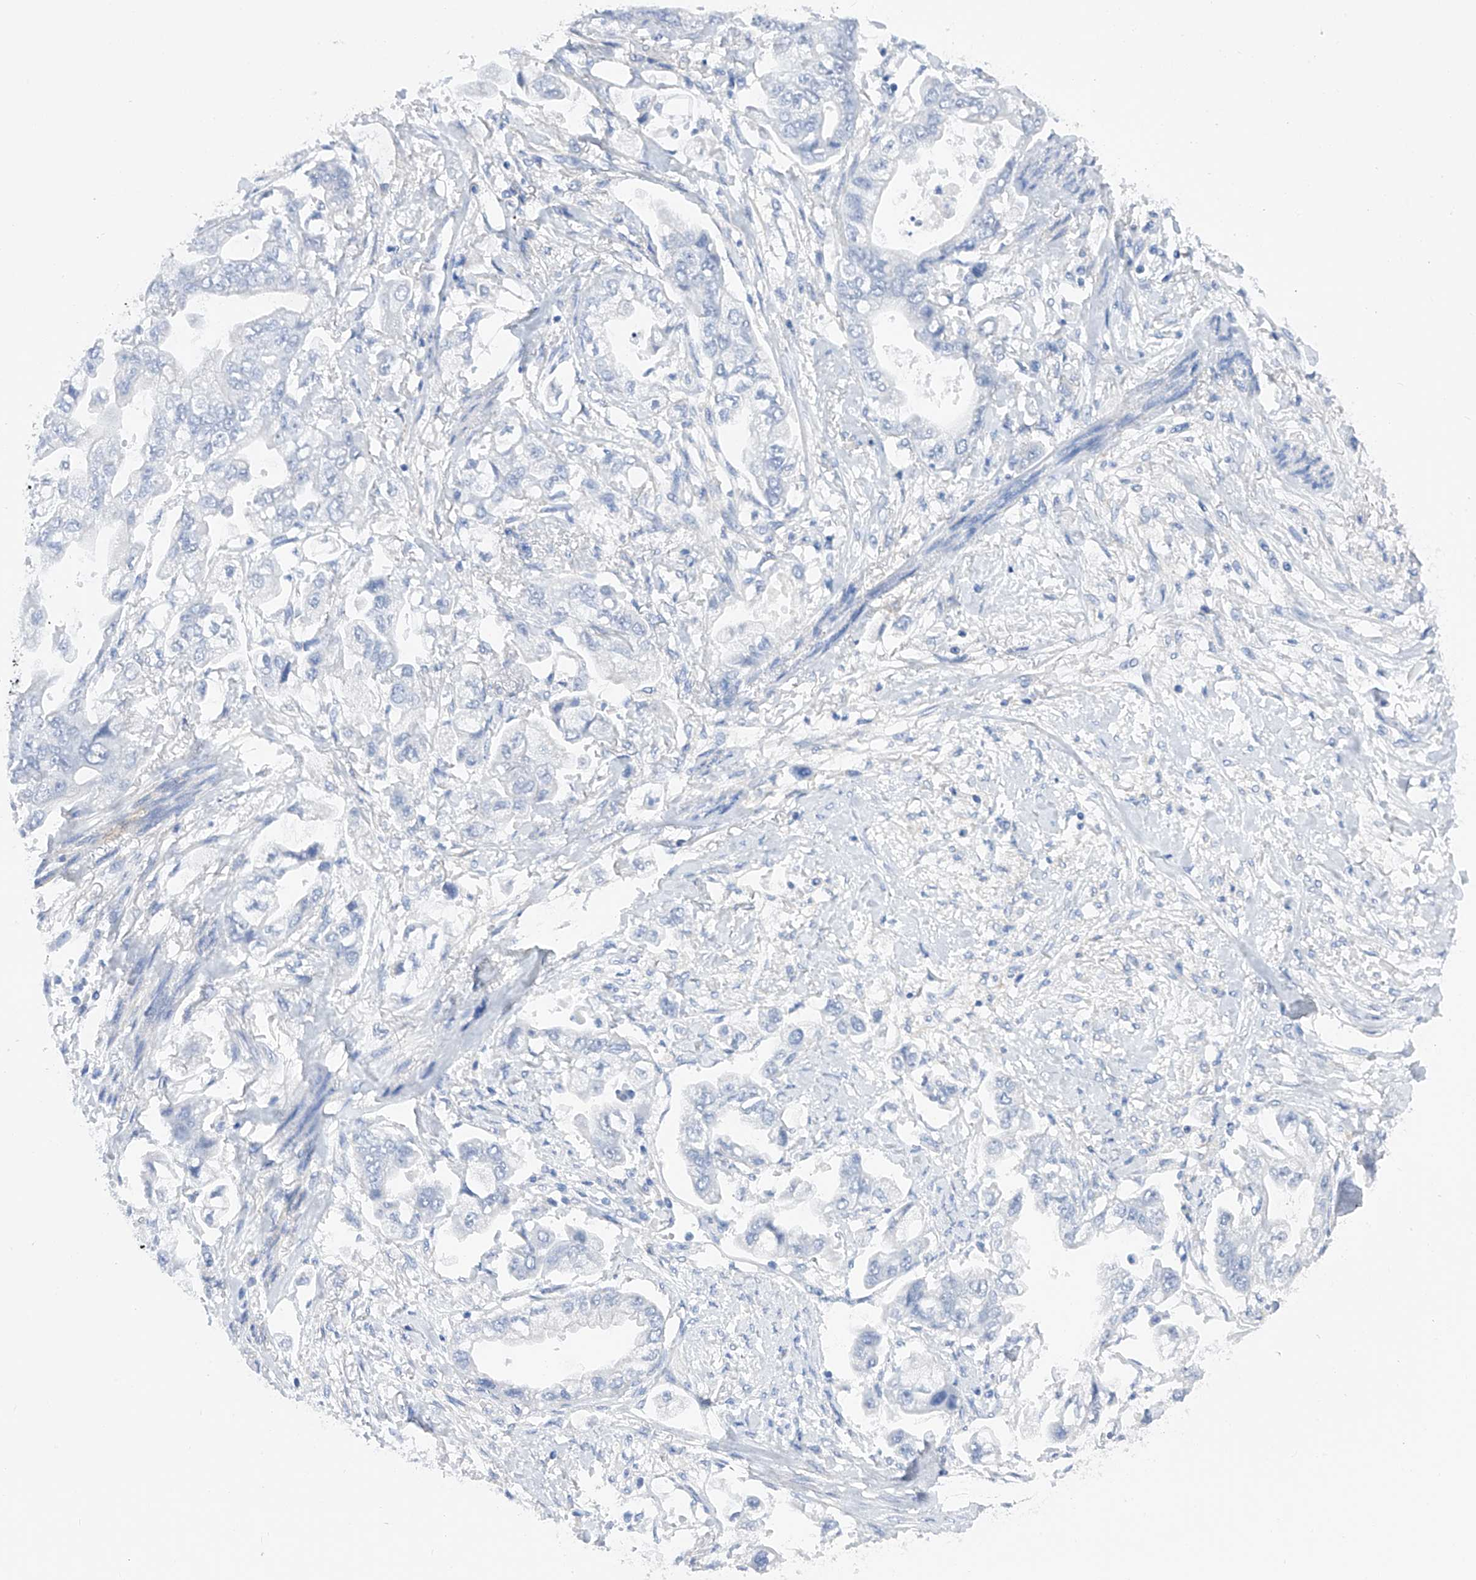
{"staining": {"intensity": "negative", "quantity": "none", "location": "none"}, "tissue": "stomach cancer", "cell_type": "Tumor cells", "image_type": "cancer", "snomed": [{"axis": "morphology", "description": "Adenocarcinoma, NOS"}, {"axis": "topography", "description": "Stomach"}], "caption": "Human adenocarcinoma (stomach) stained for a protein using immunohistochemistry reveals no positivity in tumor cells.", "gene": "FLG", "patient": {"sex": "male", "age": 62}}